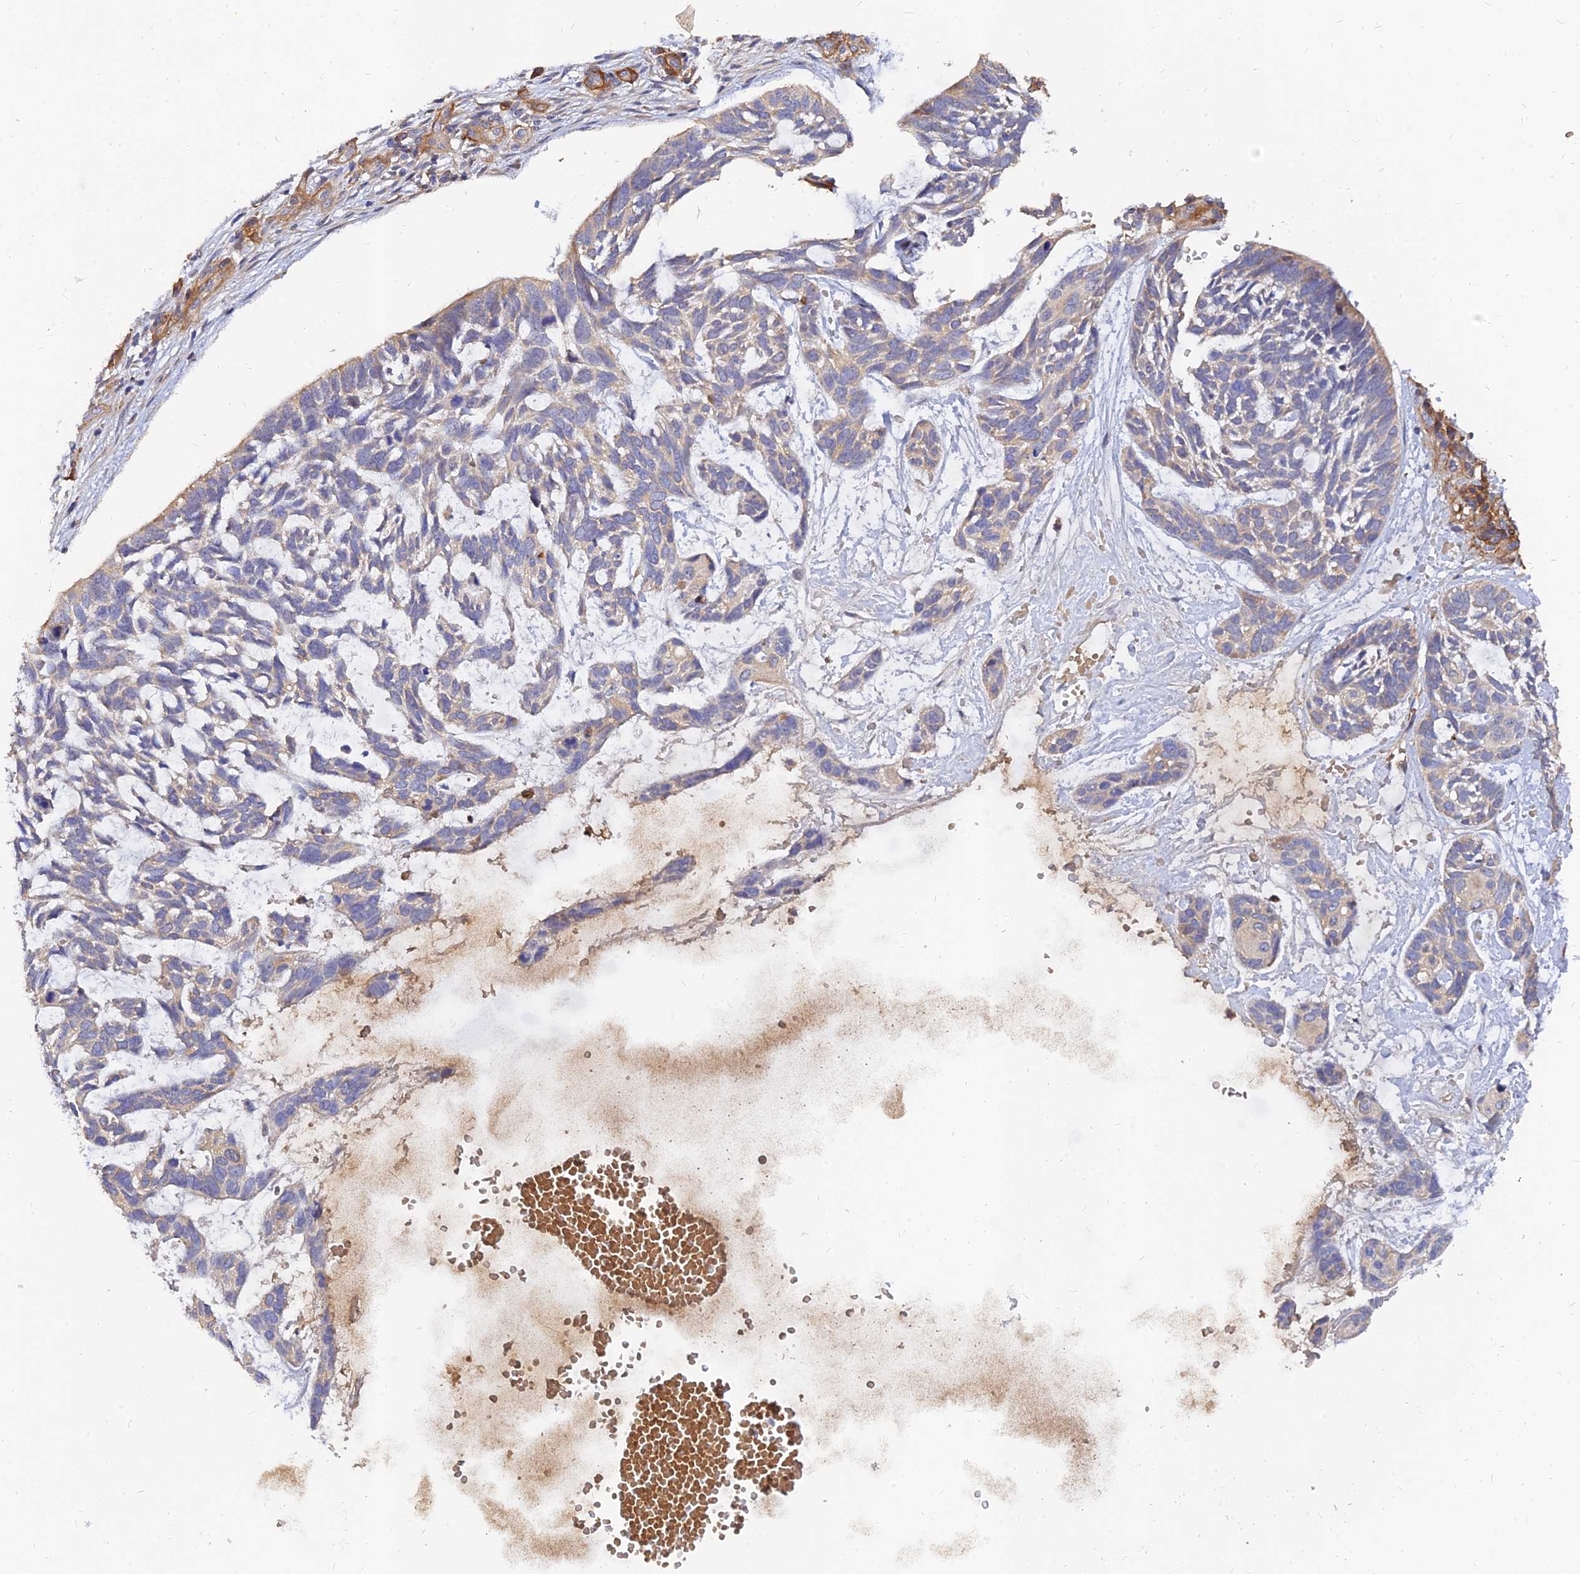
{"staining": {"intensity": "negative", "quantity": "none", "location": "none"}, "tissue": "skin cancer", "cell_type": "Tumor cells", "image_type": "cancer", "snomed": [{"axis": "morphology", "description": "Basal cell carcinoma"}, {"axis": "topography", "description": "Skin"}], "caption": "Tumor cells show no significant protein staining in skin cancer. (Brightfield microscopy of DAB immunohistochemistry (IHC) at high magnification).", "gene": "MRPL35", "patient": {"sex": "male", "age": 88}}